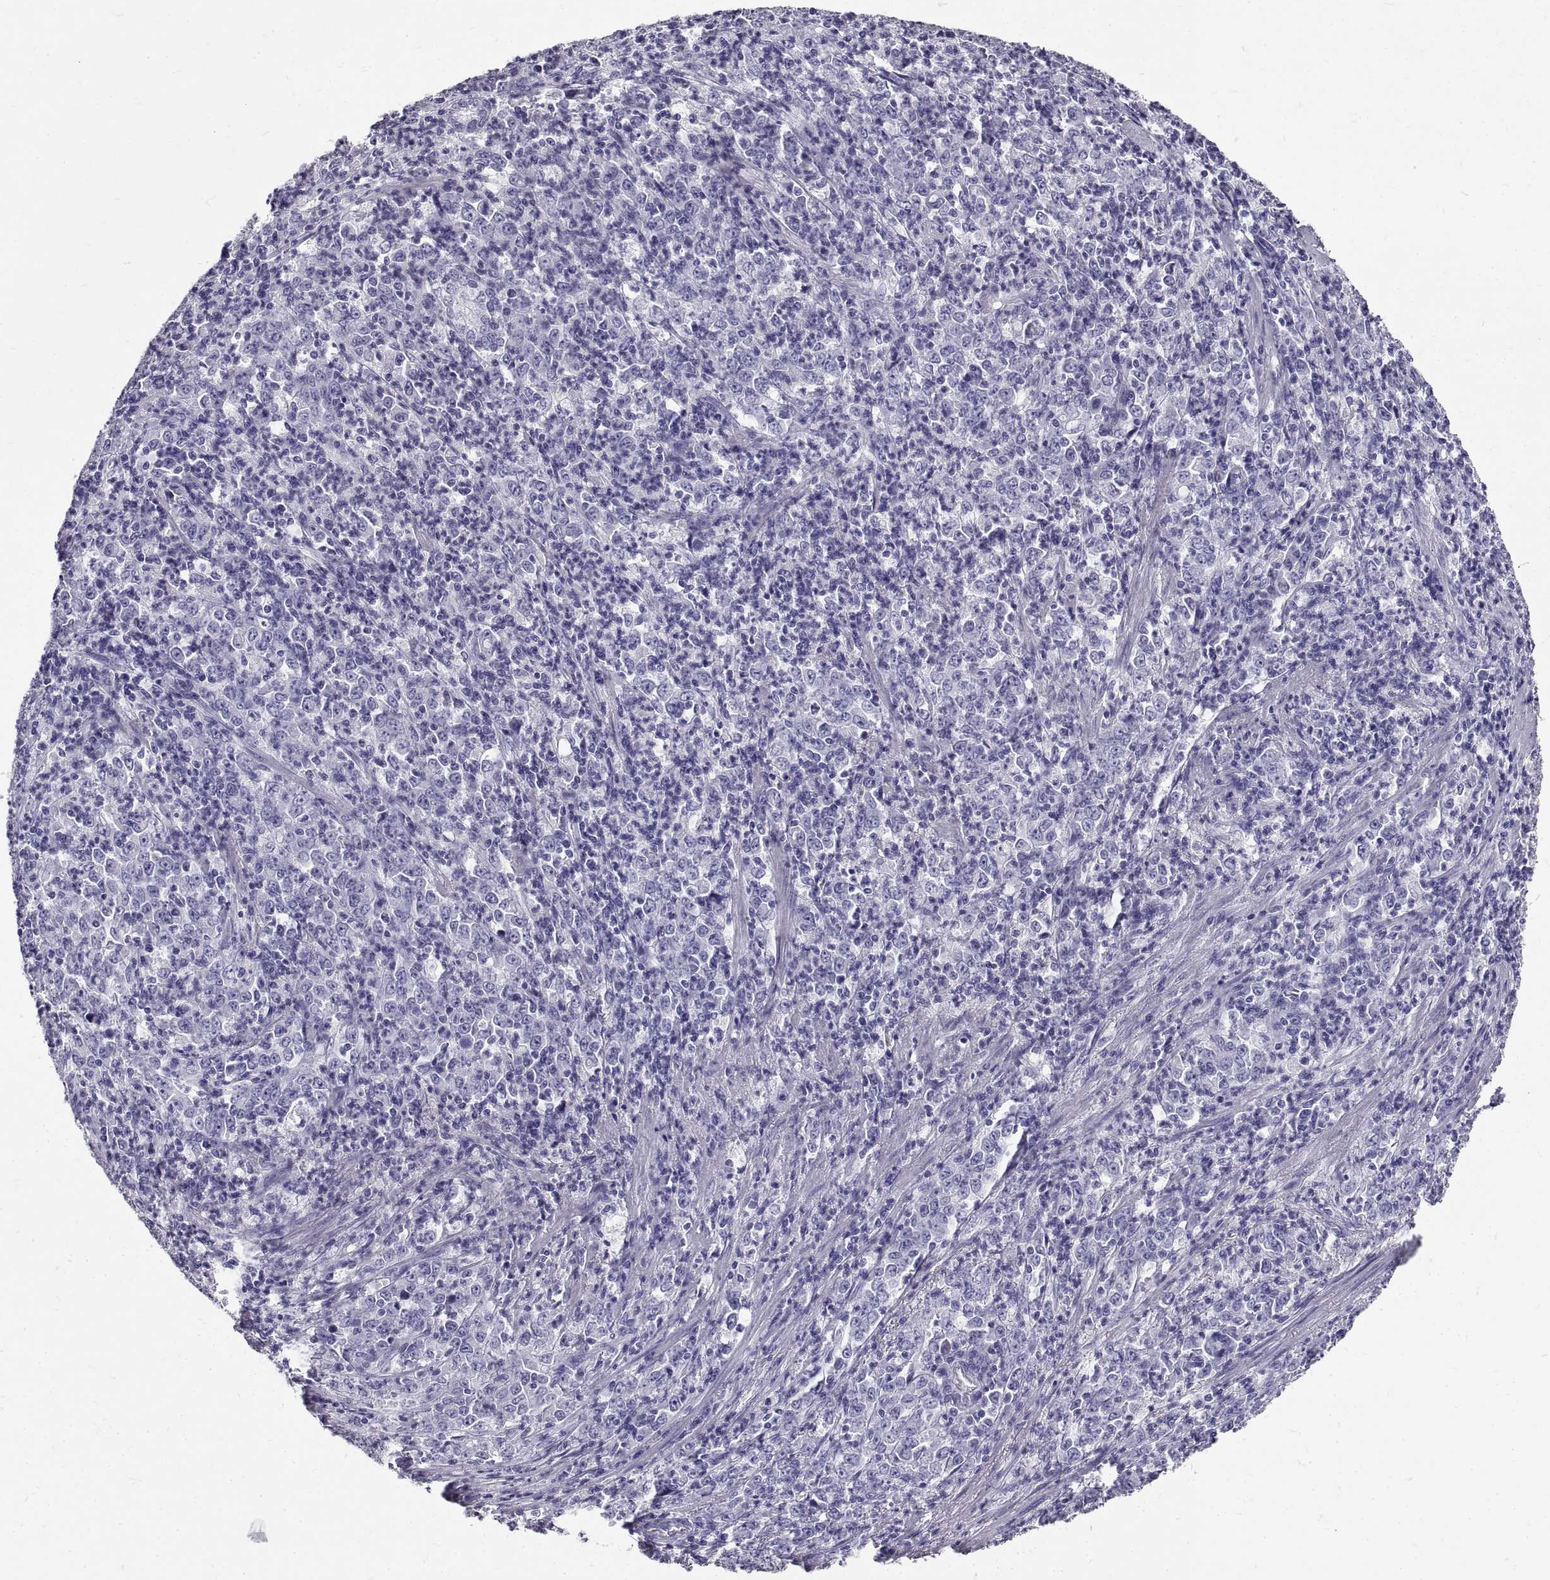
{"staining": {"intensity": "negative", "quantity": "none", "location": "none"}, "tissue": "stomach cancer", "cell_type": "Tumor cells", "image_type": "cancer", "snomed": [{"axis": "morphology", "description": "Adenocarcinoma, NOS"}, {"axis": "topography", "description": "Stomach, lower"}], "caption": "Immunohistochemical staining of stomach adenocarcinoma exhibits no significant staining in tumor cells.", "gene": "GNG12", "patient": {"sex": "female", "age": 71}}